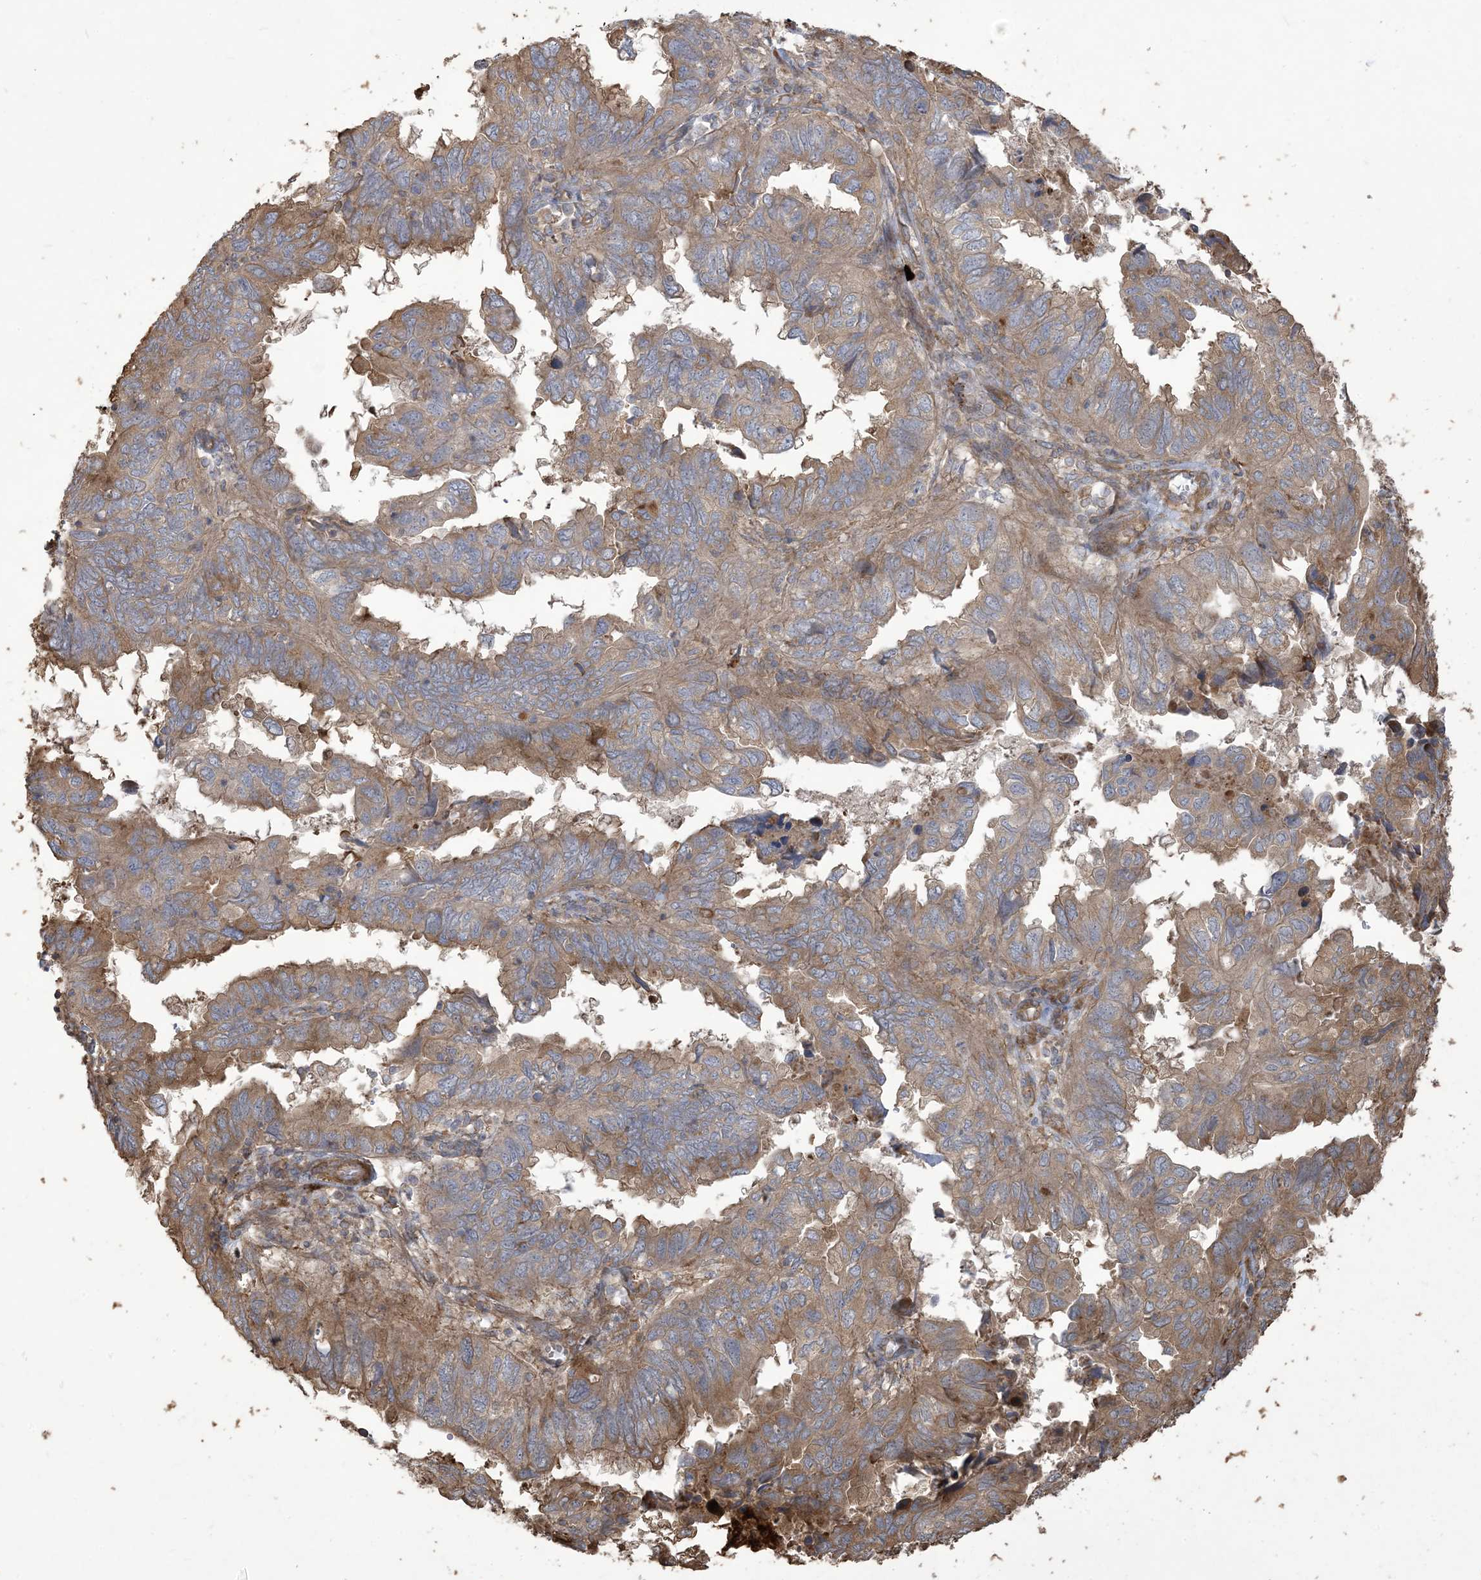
{"staining": {"intensity": "moderate", "quantity": ">75%", "location": "cytoplasmic/membranous"}, "tissue": "endometrial cancer", "cell_type": "Tumor cells", "image_type": "cancer", "snomed": [{"axis": "morphology", "description": "Adenocarcinoma, NOS"}, {"axis": "topography", "description": "Uterus"}], "caption": "Human adenocarcinoma (endometrial) stained with a brown dye shows moderate cytoplasmic/membranous positive expression in approximately >75% of tumor cells.", "gene": "KLHL18", "patient": {"sex": "female", "age": 77}}